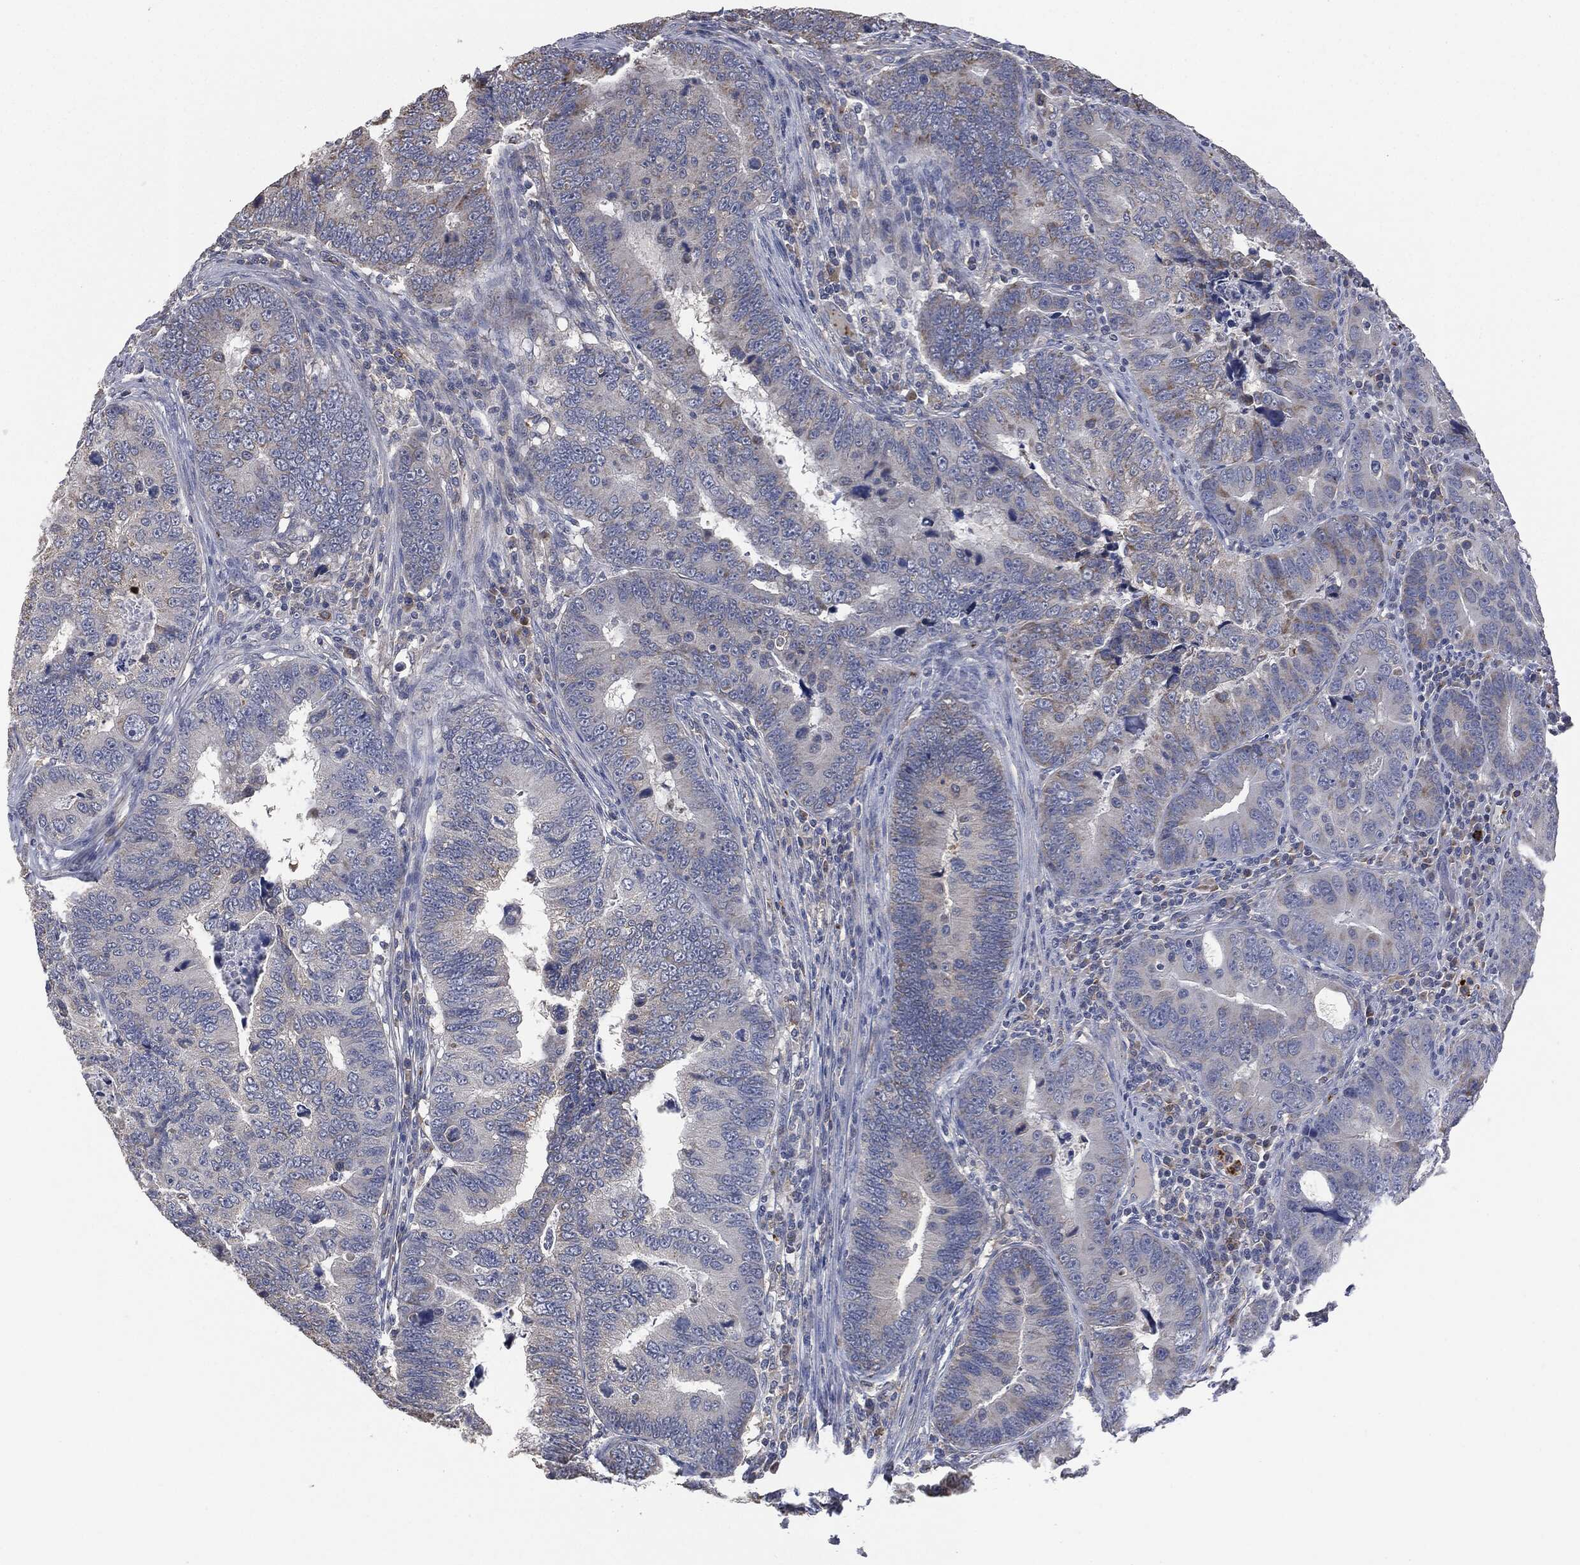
{"staining": {"intensity": "moderate", "quantity": "<25%", "location": "cytoplasmic/membranous"}, "tissue": "colorectal cancer", "cell_type": "Tumor cells", "image_type": "cancer", "snomed": [{"axis": "morphology", "description": "Adenocarcinoma, NOS"}, {"axis": "topography", "description": "Colon"}], "caption": "A histopathology image of colorectal cancer stained for a protein displays moderate cytoplasmic/membranous brown staining in tumor cells.", "gene": "CD33", "patient": {"sex": "female", "age": 72}}